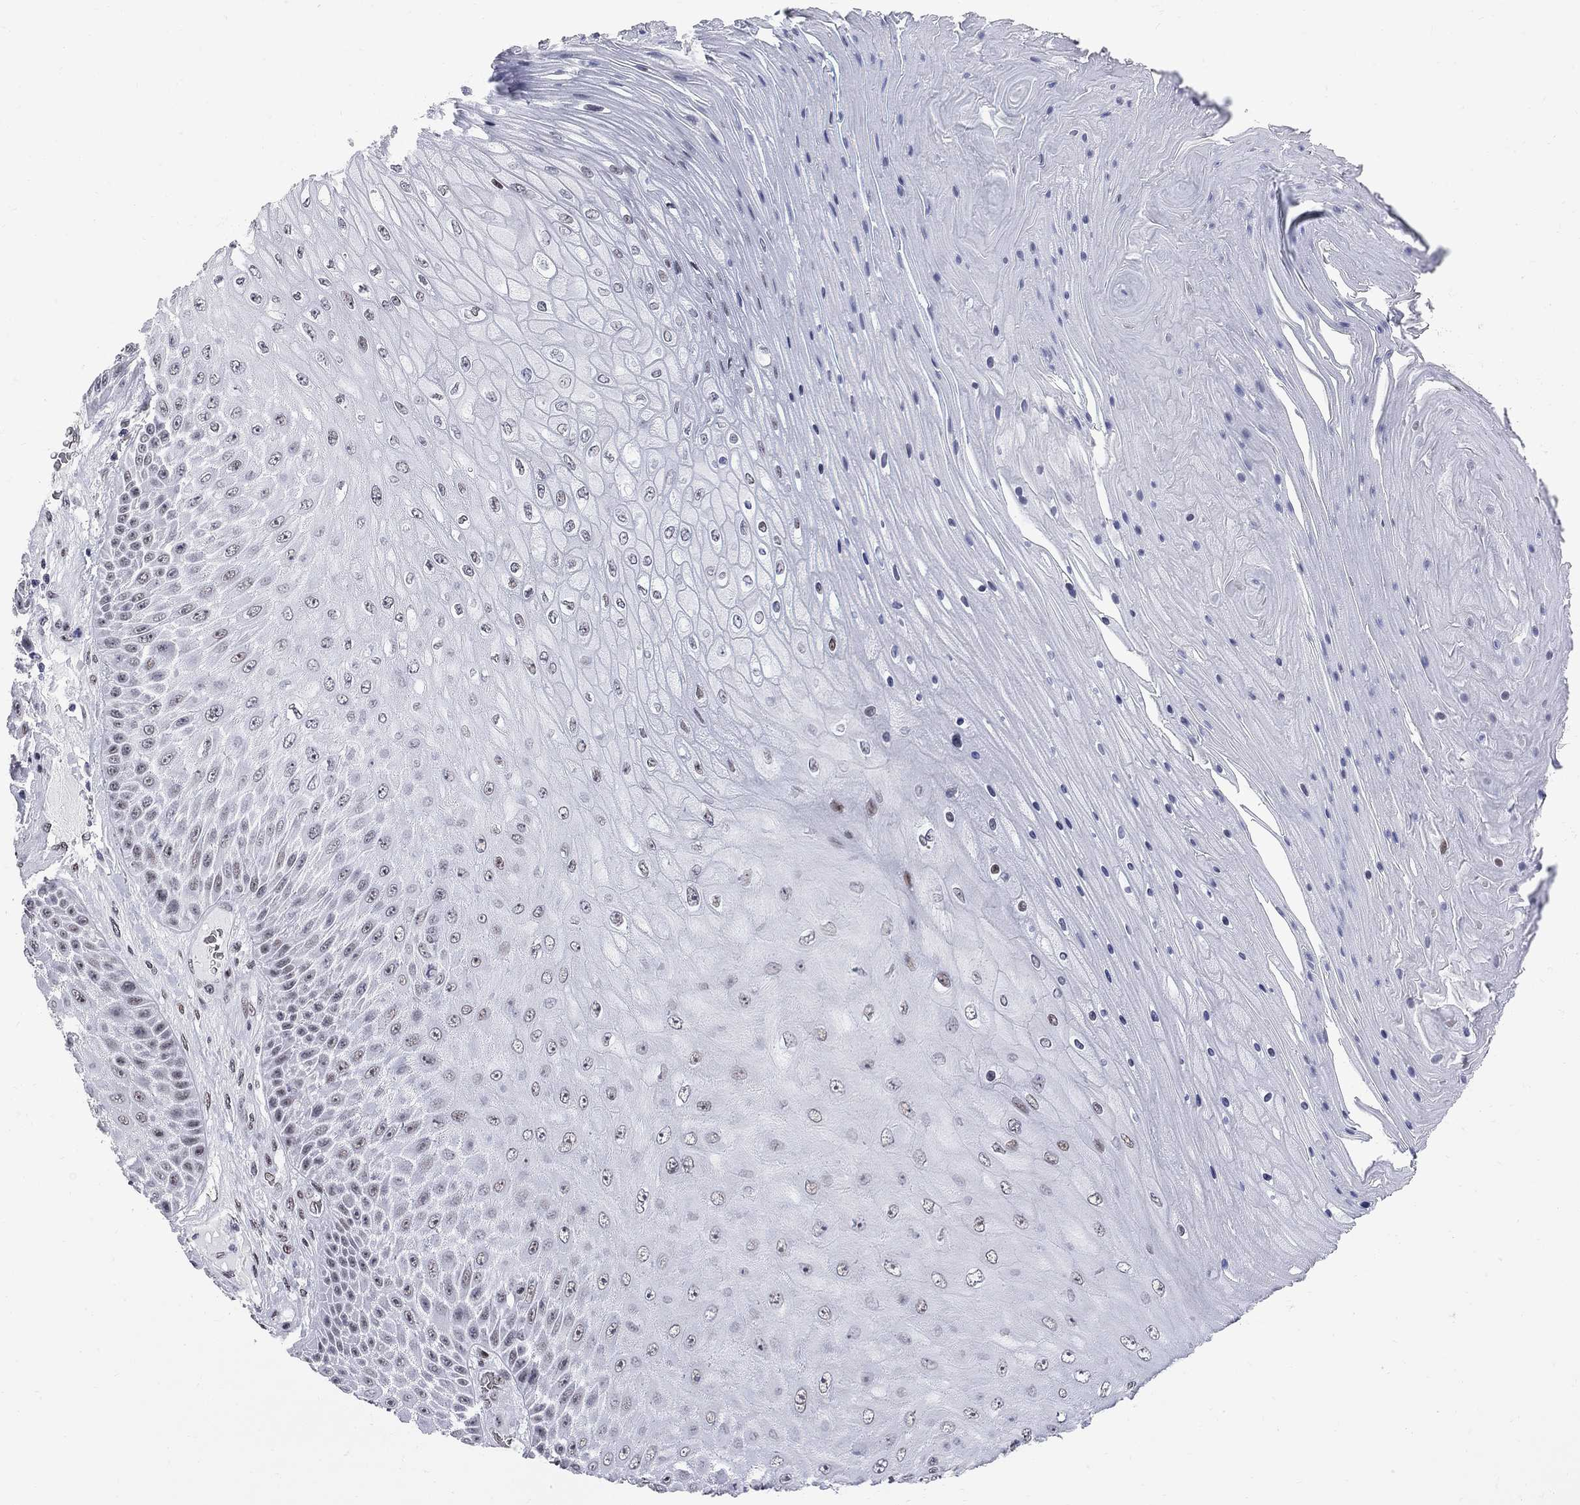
{"staining": {"intensity": "weak", "quantity": "<25%", "location": "nuclear"}, "tissue": "skin cancer", "cell_type": "Tumor cells", "image_type": "cancer", "snomed": [{"axis": "morphology", "description": "Squamous cell carcinoma, NOS"}, {"axis": "topography", "description": "Skin"}], "caption": "High power microscopy image of an immunohistochemistry micrograph of skin cancer, revealing no significant expression in tumor cells. The staining was performed using DAB (3,3'-diaminobenzidine) to visualize the protein expression in brown, while the nuclei were stained in blue with hematoxylin (Magnification: 20x).", "gene": "ZBTB47", "patient": {"sex": "male", "age": 62}}